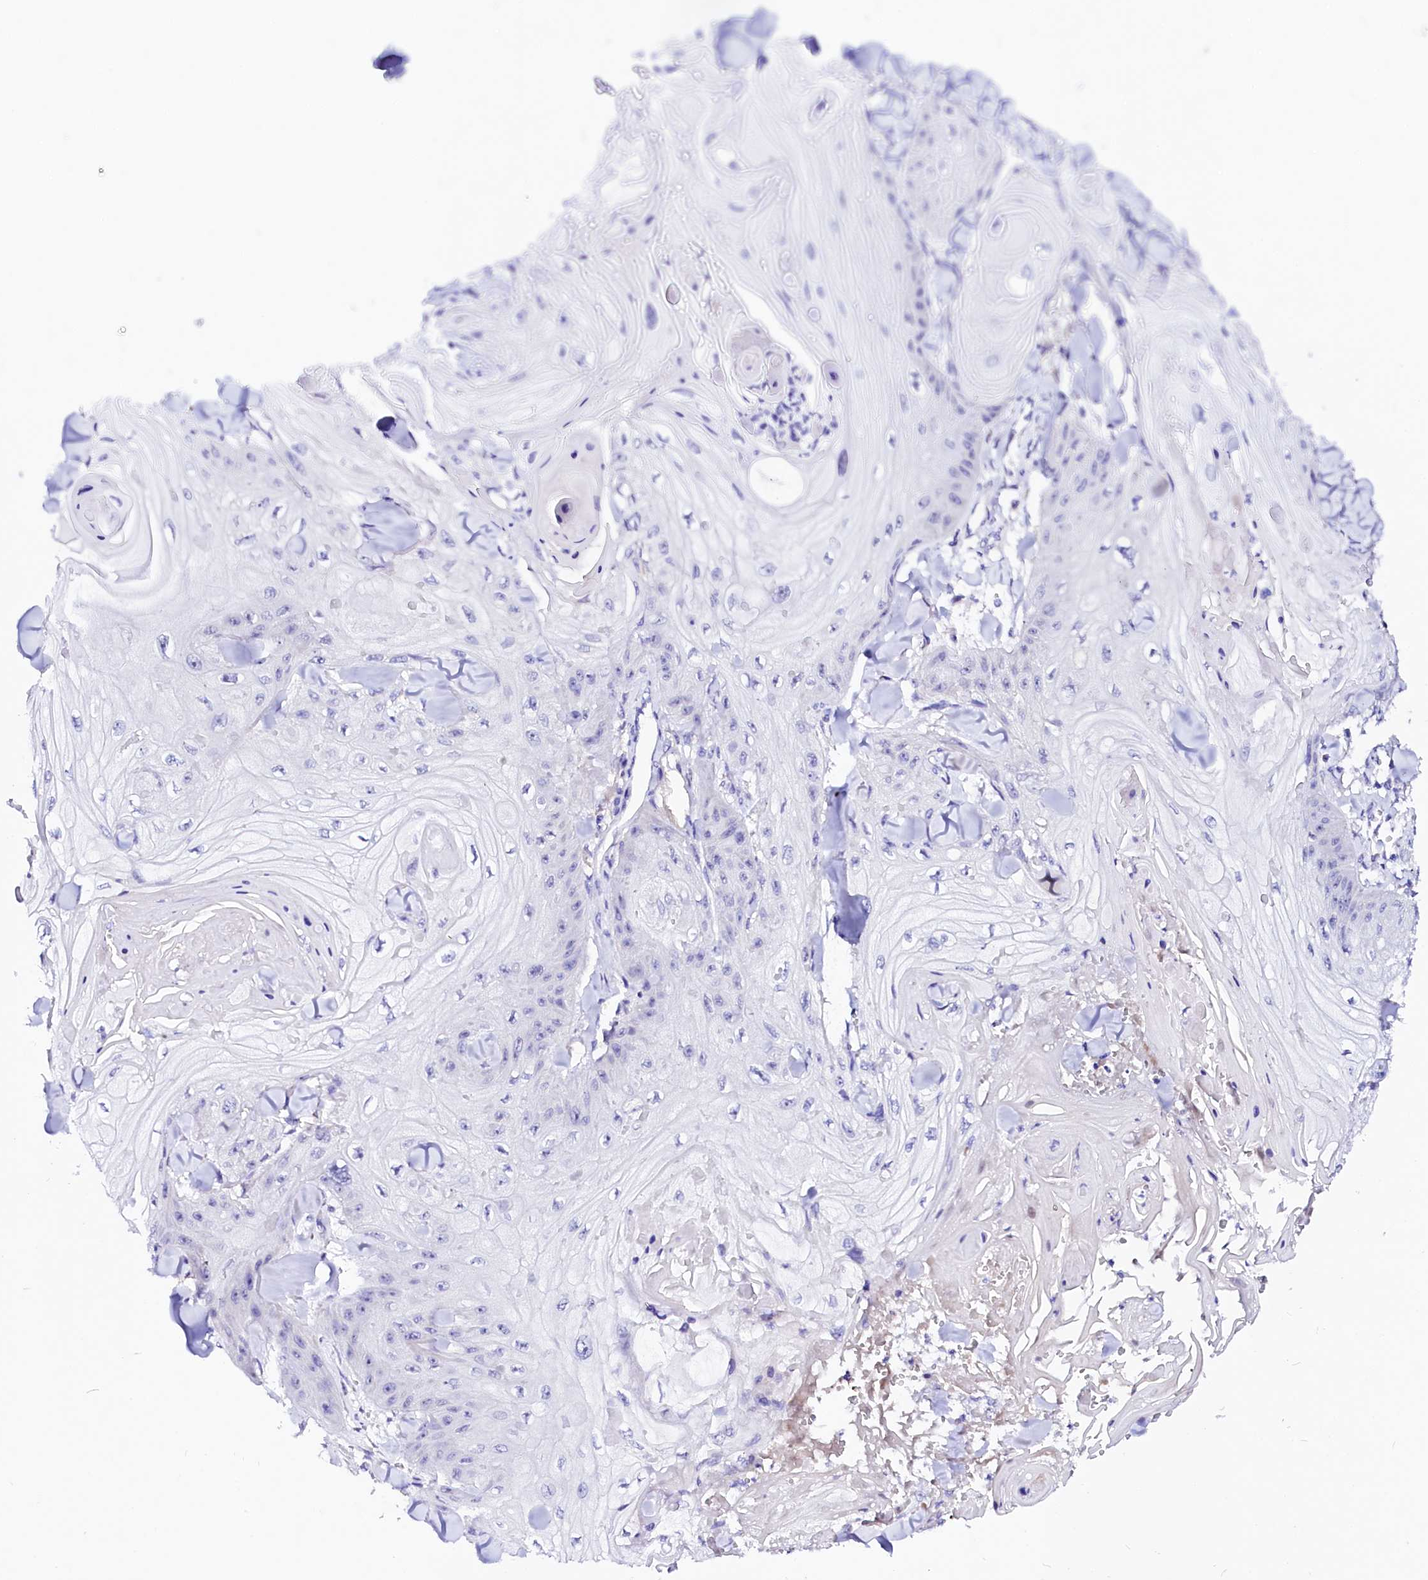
{"staining": {"intensity": "negative", "quantity": "none", "location": "none"}, "tissue": "skin cancer", "cell_type": "Tumor cells", "image_type": "cancer", "snomed": [{"axis": "morphology", "description": "Squamous cell carcinoma, NOS"}, {"axis": "topography", "description": "Skin"}], "caption": "Skin cancer (squamous cell carcinoma) was stained to show a protein in brown. There is no significant positivity in tumor cells.", "gene": "BTBD16", "patient": {"sex": "male", "age": 74}}